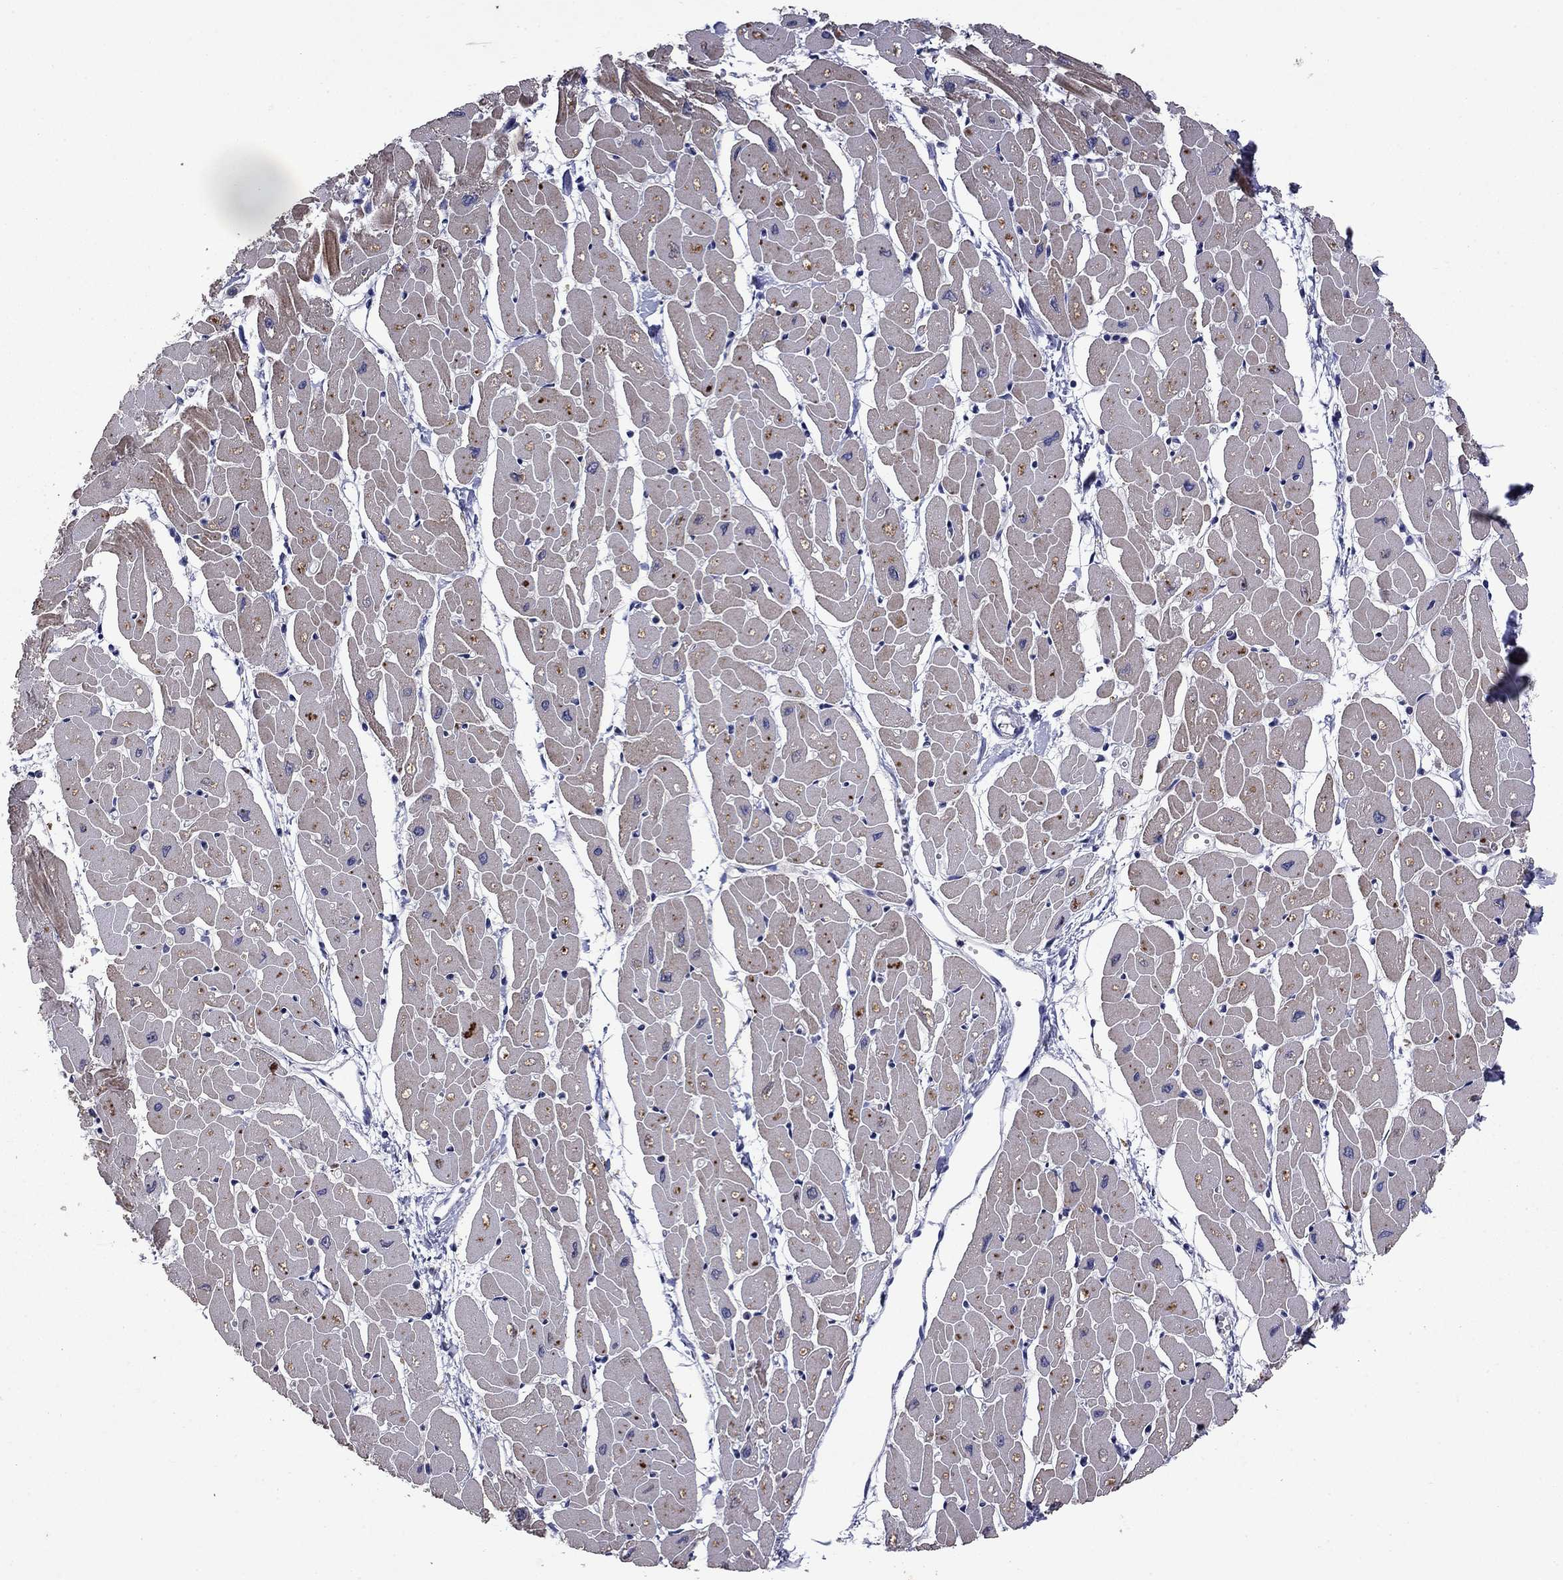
{"staining": {"intensity": "moderate", "quantity": "25%-75%", "location": "cytoplasmic/membranous"}, "tissue": "heart muscle", "cell_type": "Cardiomyocytes", "image_type": "normal", "snomed": [{"axis": "morphology", "description": "Normal tissue, NOS"}, {"axis": "topography", "description": "Heart"}], "caption": "Immunohistochemical staining of normal heart muscle exhibits moderate cytoplasmic/membranous protein staining in about 25%-75% of cardiomyocytes. (DAB IHC with brightfield microscopy, high magnification).", "gene": "APPBP2", "patient": {"sex": "male", "age": 57}}